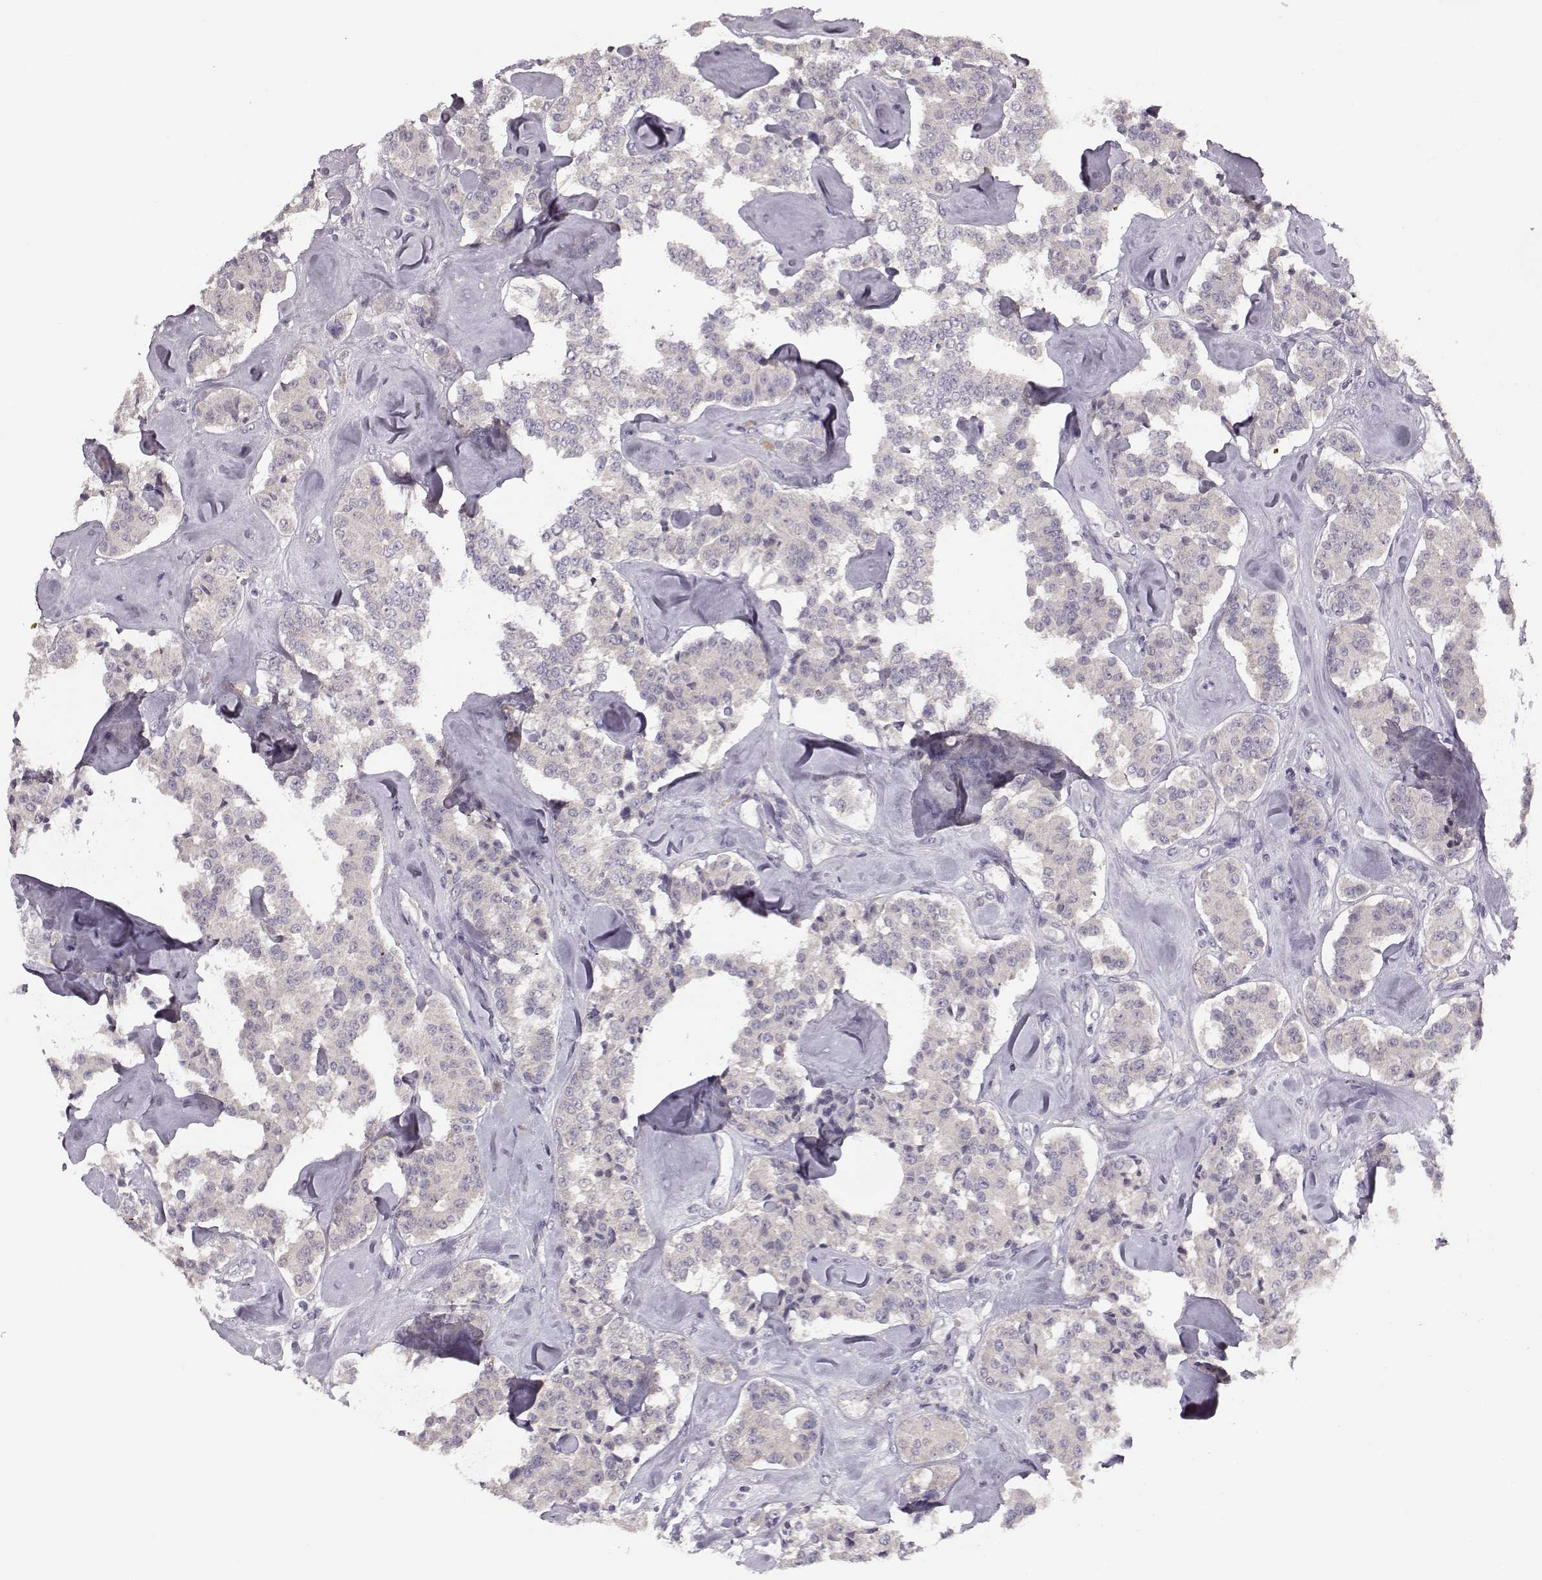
{"staining": {"intensity": "negative", "quantity": "none", "location": "none"}, "tissue": "carcinoid", "cell_type": "Tumor cells", "image_type": "cancer", "snomed": [{"axis": "morphology", "description": "Carcinoid, malignant, NOS"}, {"axis": "topography", "description": "Pancreas"}], "caption": "IHC micrograph of carcinoid (malignant) stained for a protein (brown), which shows no expression in tumor cells.", "gene": "BFSP2", "patient": {"sex": "male", "age": 41}}